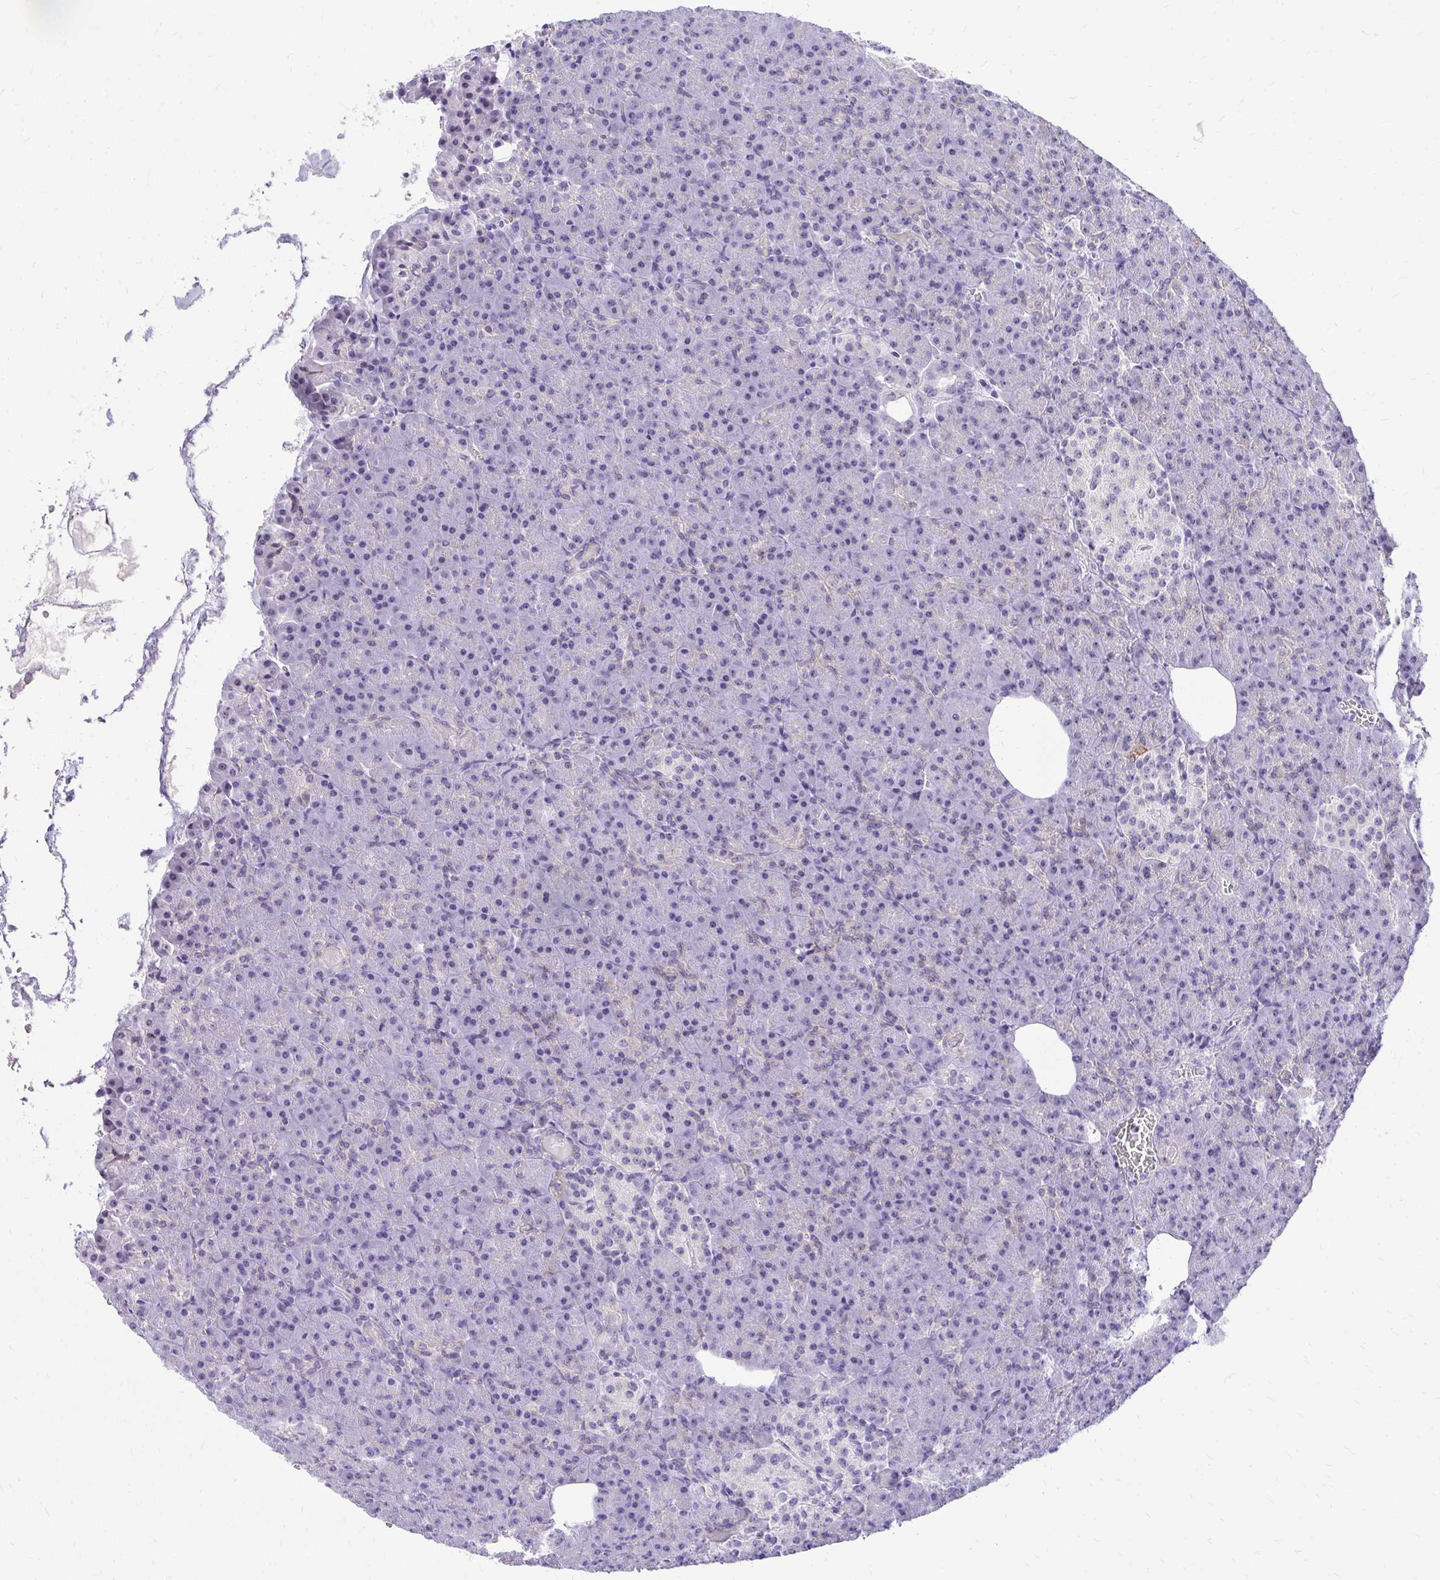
{"staining": {"intensity": "moderate", "quantity": "25%-75%", "location": "cytoplasmic/membranous,nuclear"}, "tissue": "pancreas", "cell_type": "Exocrine glandular cells", "image_type": "normal", "snomed": [{"axis": "morphology", "description": "Normal tissue, NOS"}, {"axis": "topography", "description": "Pancreas"}], "caption": "Immunohistochemical staining of normal human pancreas displays medium levels of moderate cytoplasmic/membranous,nuclear staining in approximately 25%-75% of exocrine glandular cells. Using DAB (3,3'-diaminobenzidine) (brown) and hematoxylin (blue) stains, captured at high magnification using brightfield microscopy.", "gene": "NIFK", "patient": {"sex": "female", "age": 74}}